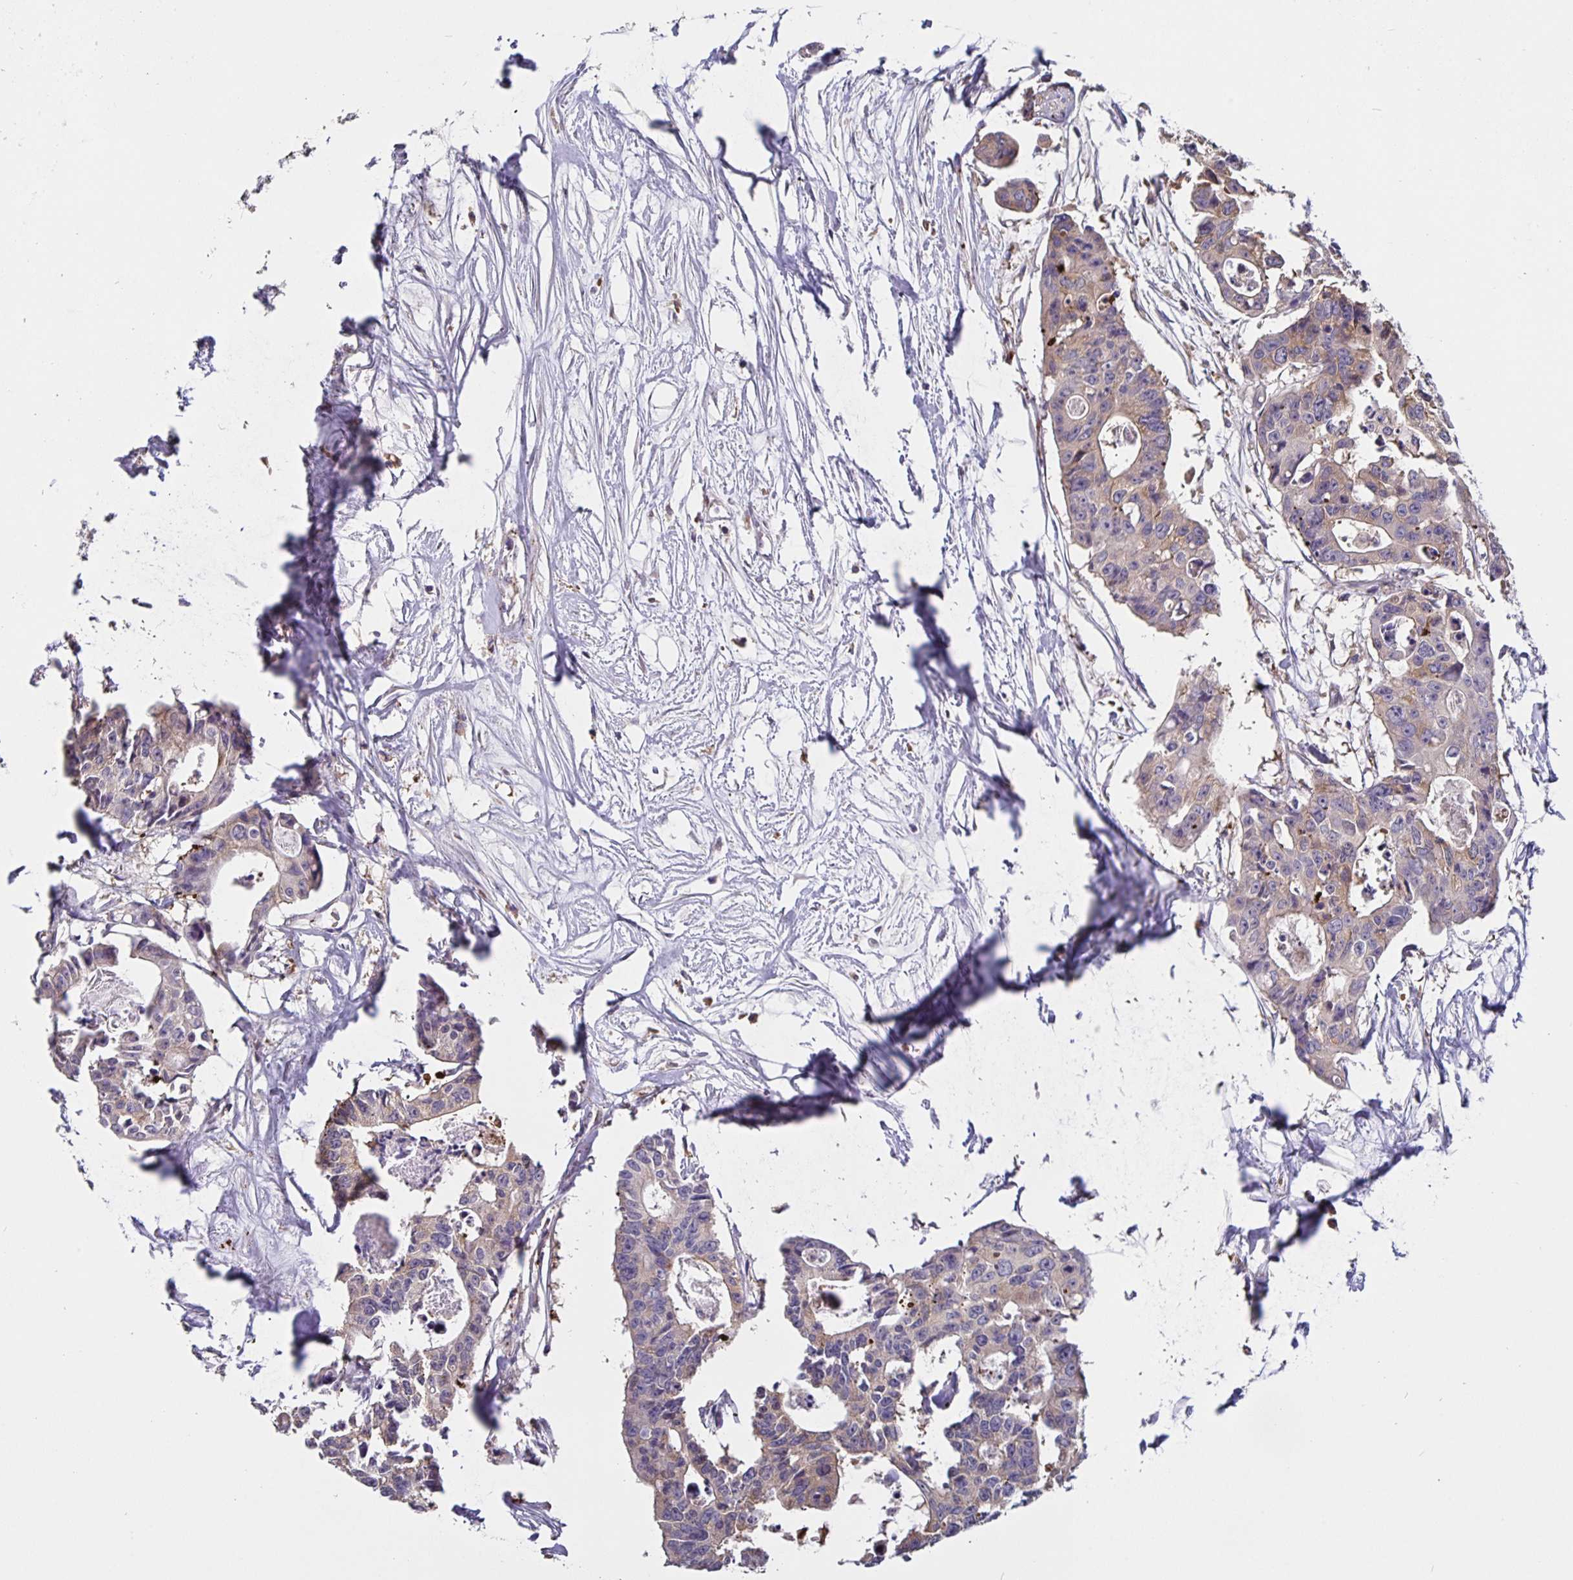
{"staining": {"intensity": "weak", "quantity": "<25%", "location": "cytoplasmic/membranous"}, "tissue": "colorectal cancer", "cell_type": "Tumor cells", "image_type": "cancer", "snomed": [{"axis": "morphology", "description": "Adenocarcinoma, NOS"}, {"axis": "topography", "description": "Rectum"}], "caption": "Immunohistochemistry of human colorectal cancer reveals no staining in tumor cells.", "gene": "FEM1C", "patient": {"sex": "male", "age": 57}}